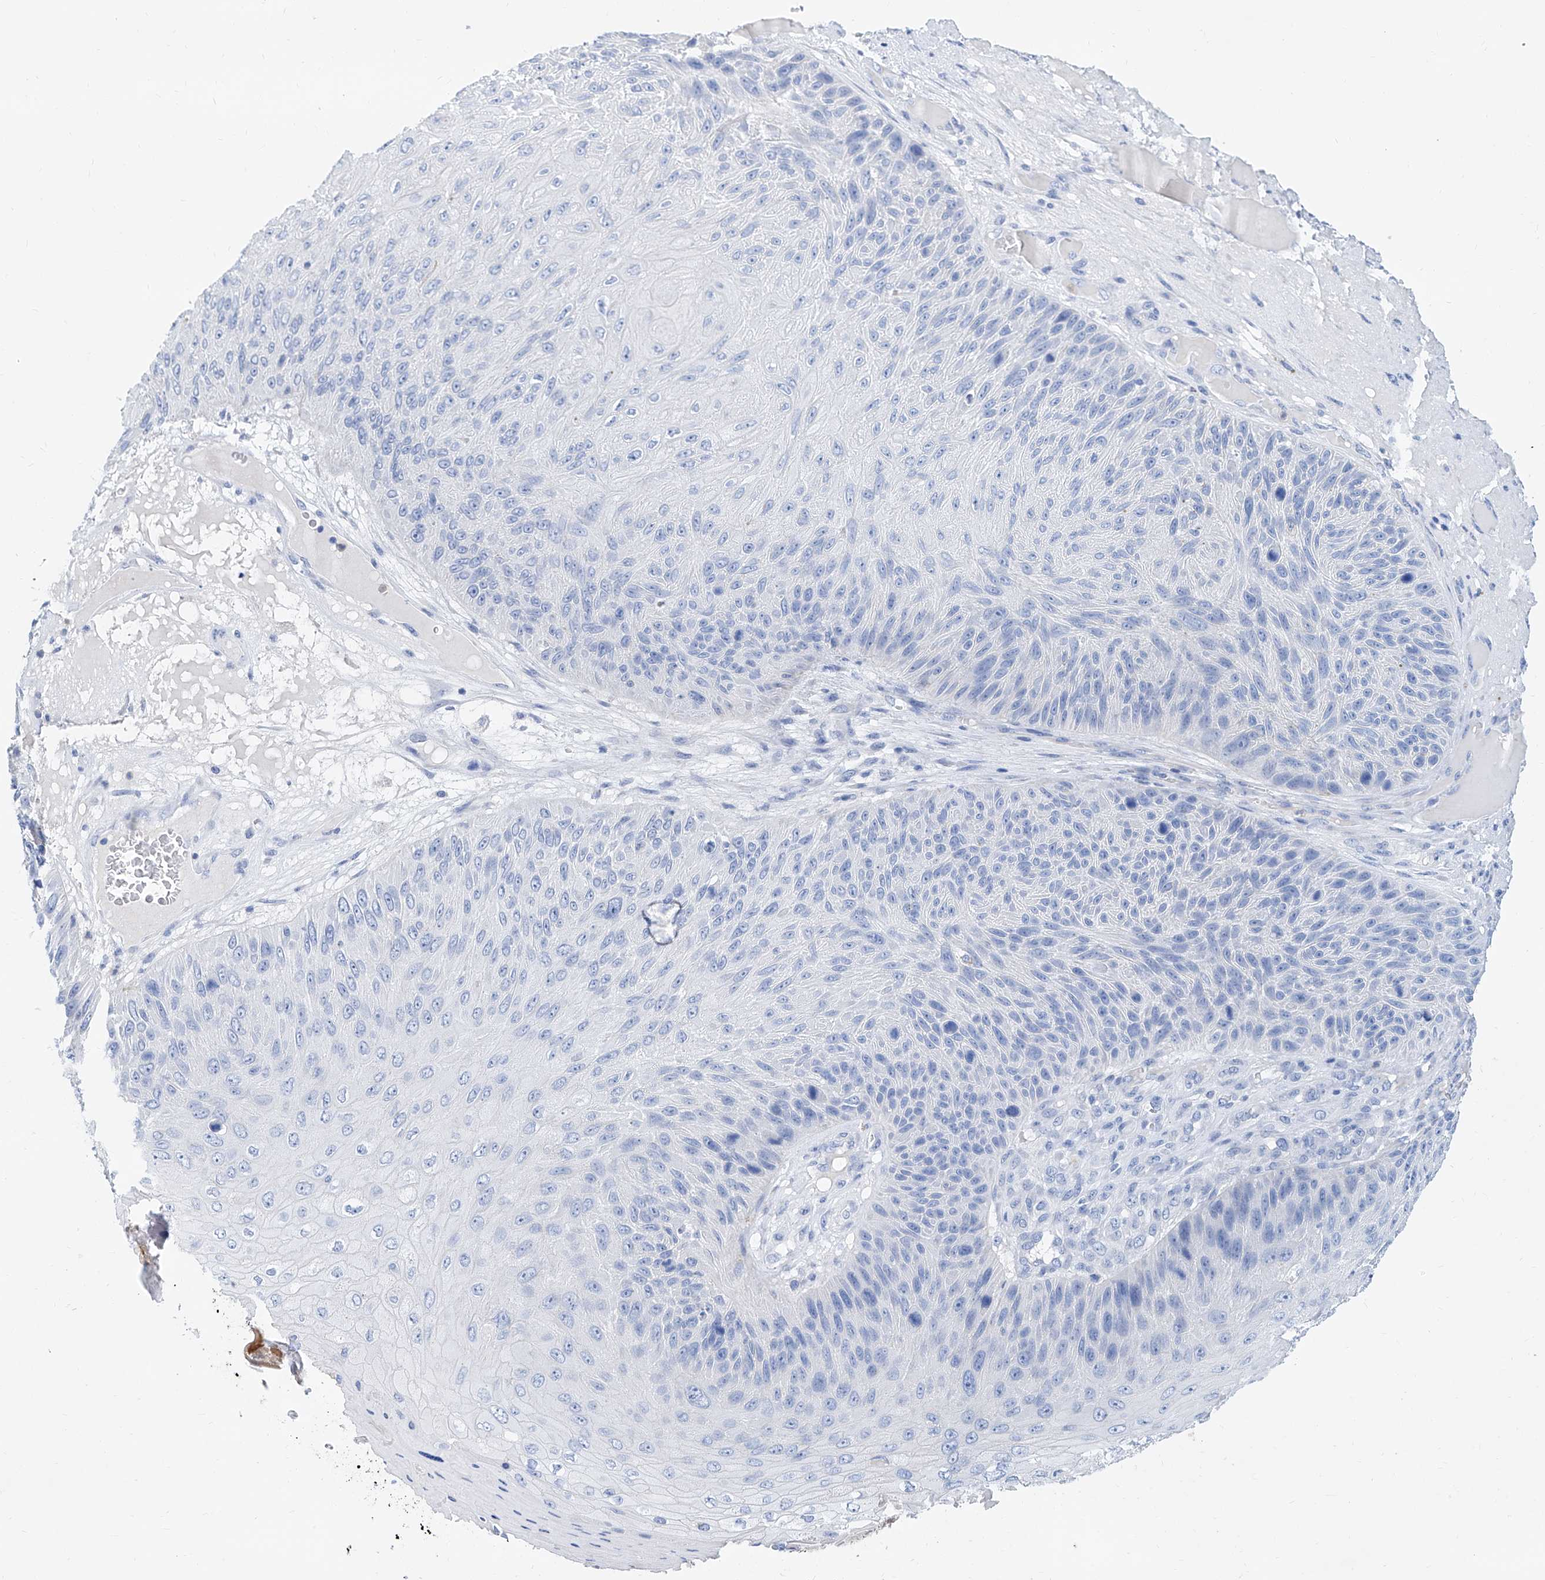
{"staining": {"intensity": "negative", "quantity": "none", "location": "none"}, "tissue": "skin cancer", "cell_type": "Tumor cells", "image_type": "cancer", "snomed": [{"axis": "morphology", "description": "Squamous cell carcinoma, NOS"}, {"axis": "topography", "description": "Skin"}], "caption": "Immunohistochemistry (IHC) of skin cancer demonstrates no staining in tumor cells.", "gene": "SLC25A29", "patient": {"sex": "female", "age": 88}}